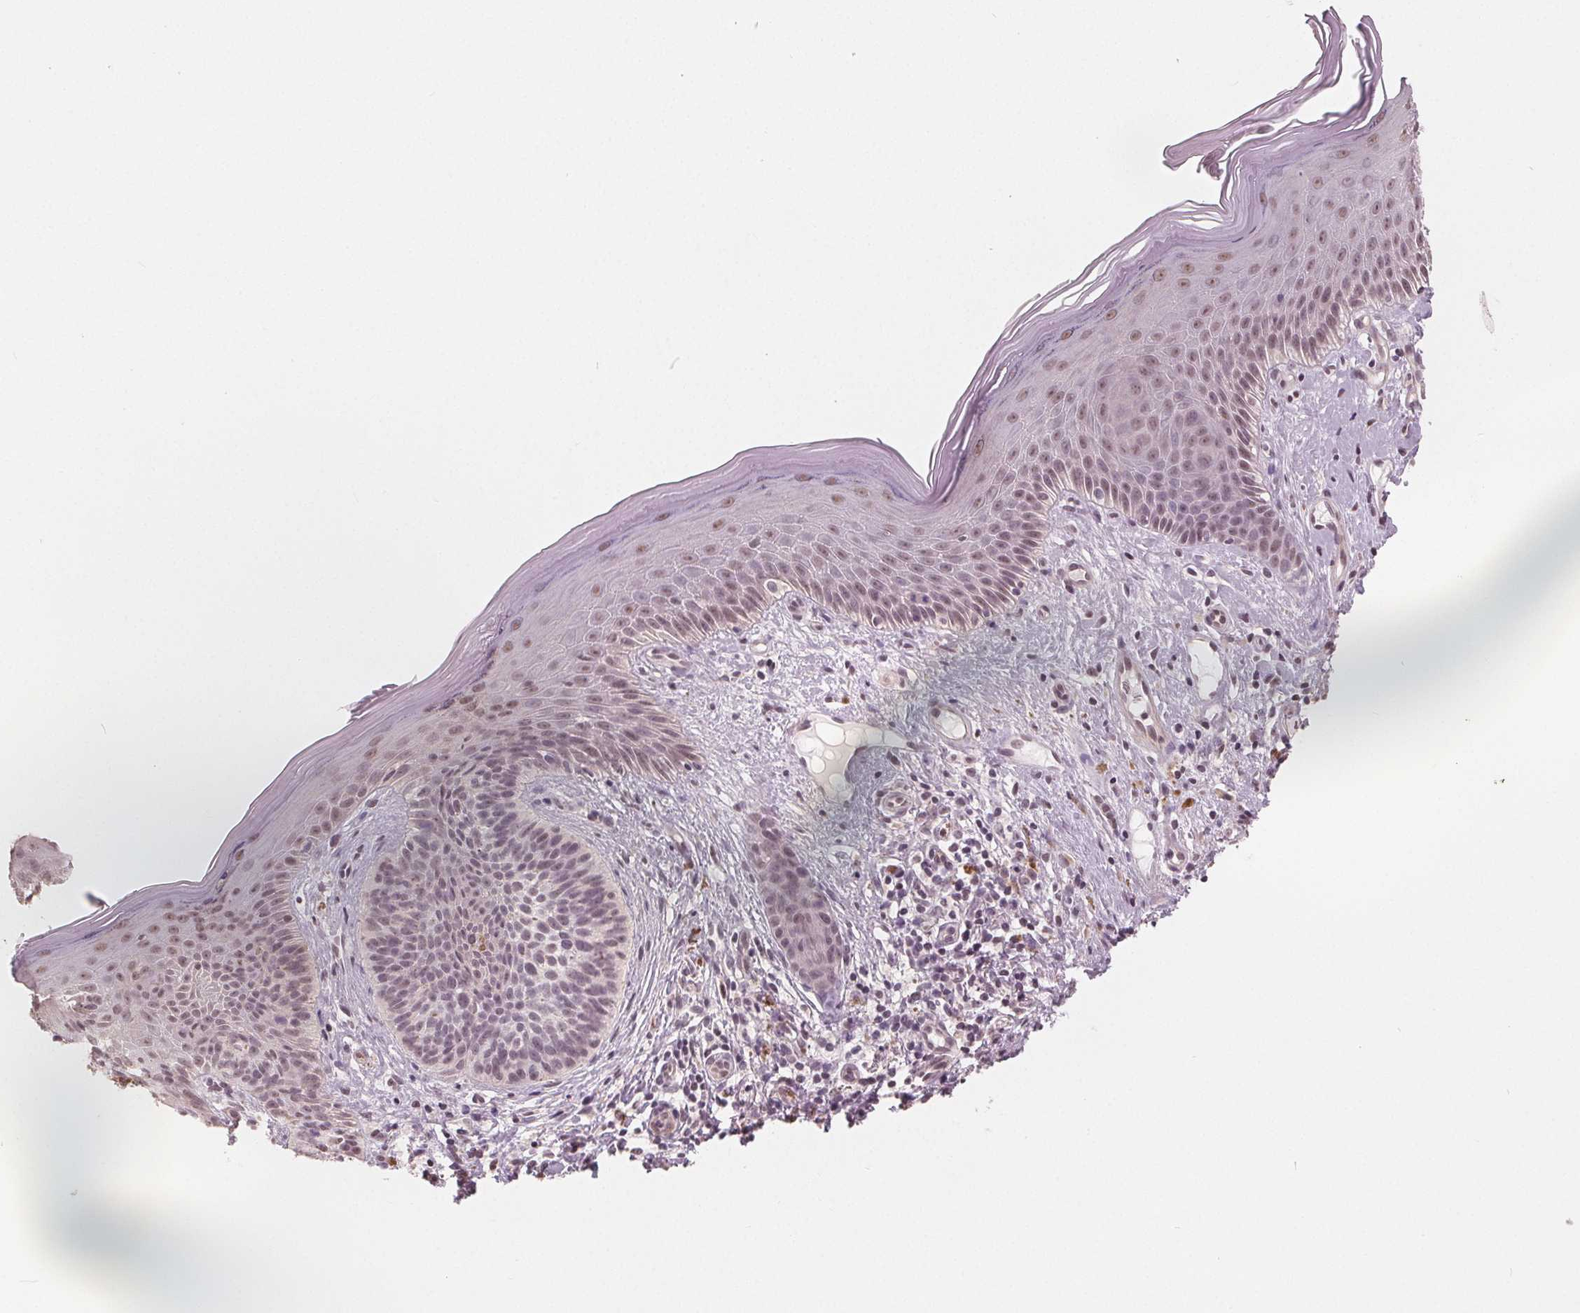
{"staining": {"intensity": "negative", "quantity": "none", "location": "none"}, "tissue": "skin cancer", "cell_type": "Tumor cells", "image_type": "cancer", "snomed": [{"axis": "morphology", "description": "Basal cell carcinoma"}, {"axis": "topography", "description": "Skin"}], "caption": "High magnification brightfield microscopy of skin cancer (basal cell carcinoma) stained with DAB (brown) and counterstained with hematoxylin (blue): tumor cells show no significant expression.", "gene": "NUP210L", "patient": {"sex": "male", "age": 79}}